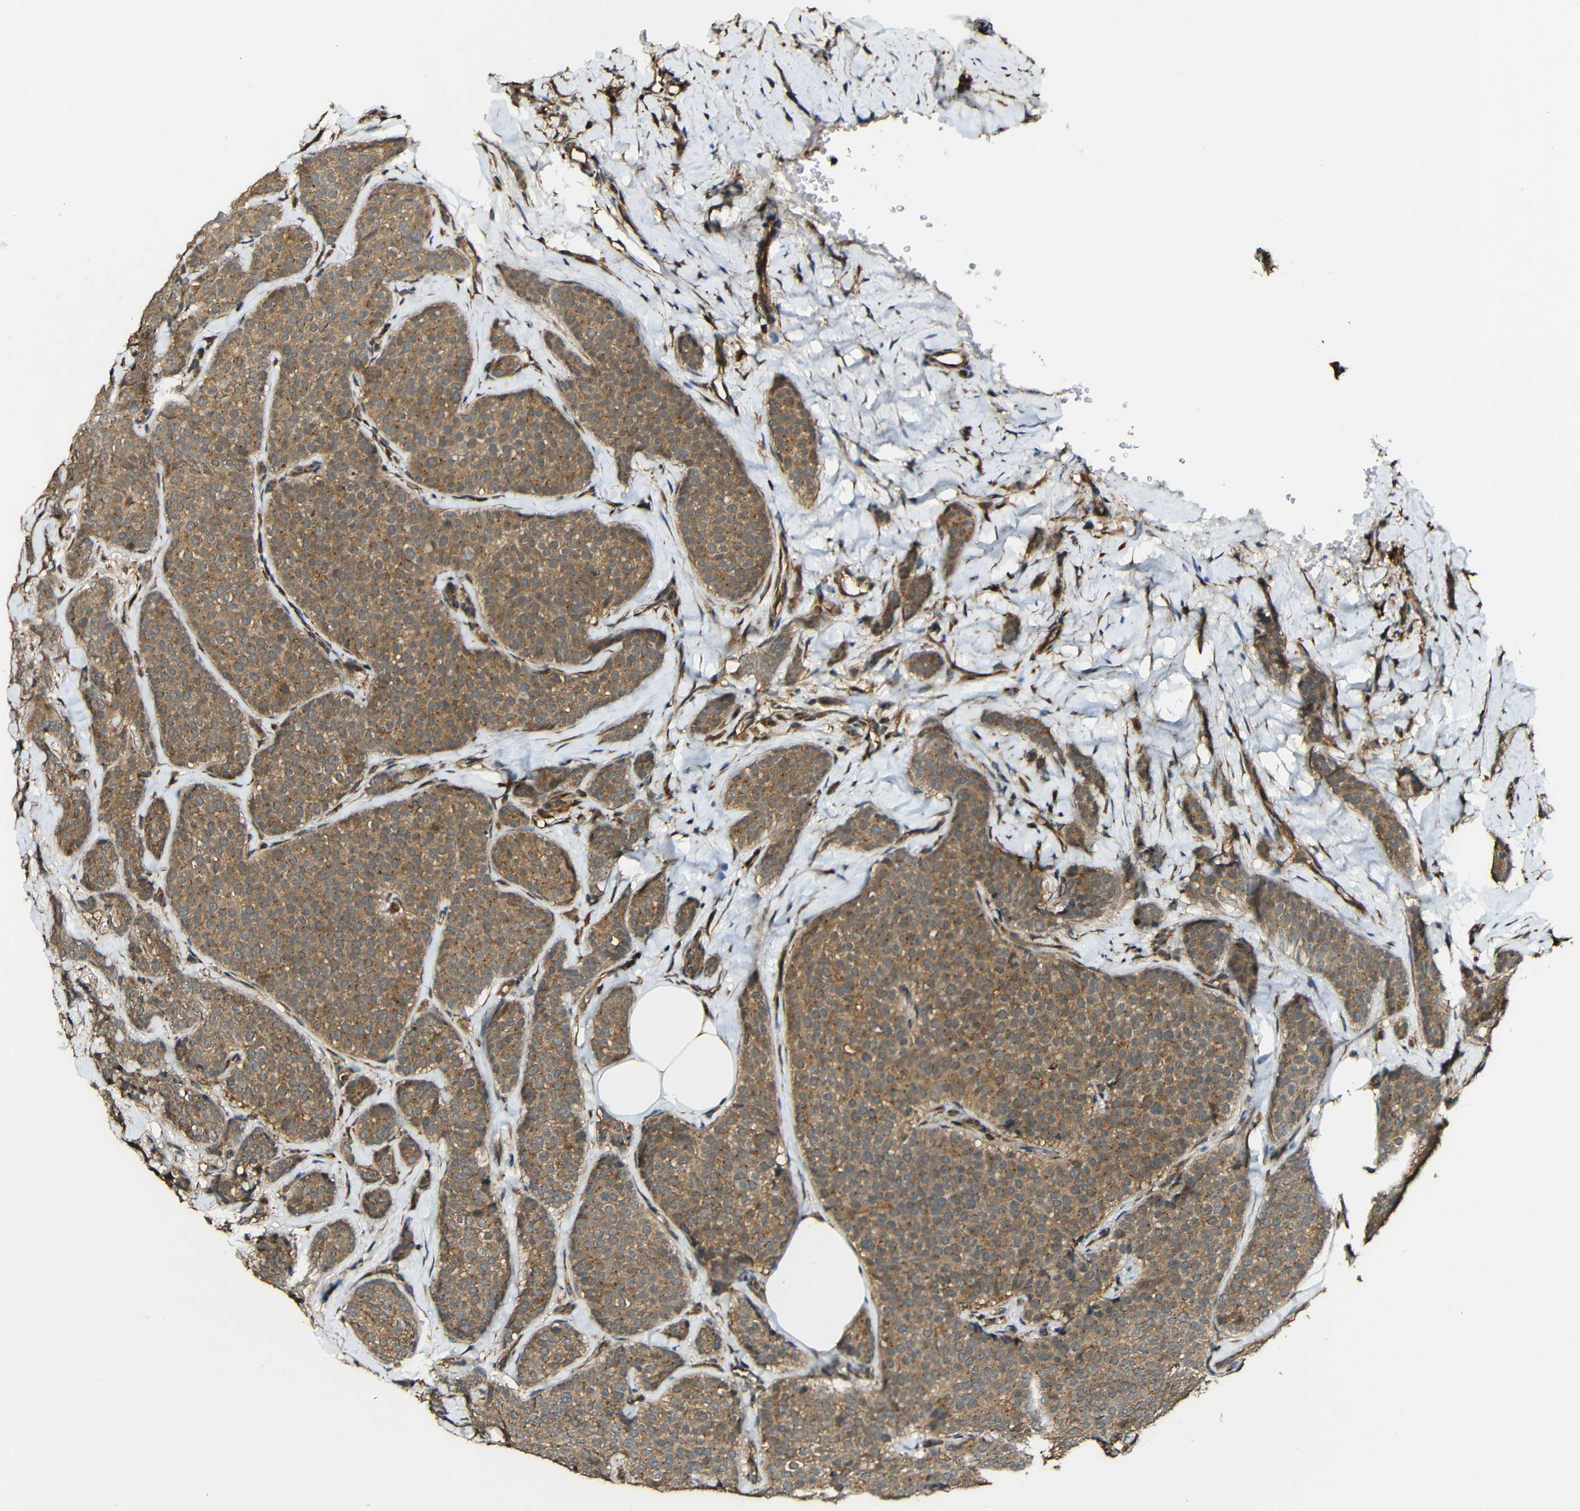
{"staining": {"intensity": "moderate", "quantity": ">75%", "location": "cytoplasmic/membranous"}, "tissue": "breast cancer", "cell_type": "Tumor cells", "image_type": "cancer", "snomed": [{"axis": "morphology", "description": "Lobular carcinoma"}, {"axis": "topography", "description": "Skin"}, {"axis": "topography", "description": "Breast"}], "caption": "Approximately >75% of tumor cells in breast lobular carcinoma demonstrate moderate cytoplasmic/membranous protein expression as visualized by brown immunohistochemical staining.", "gene": "CASP8", "patient": {"sex": "female", "age": 46}}